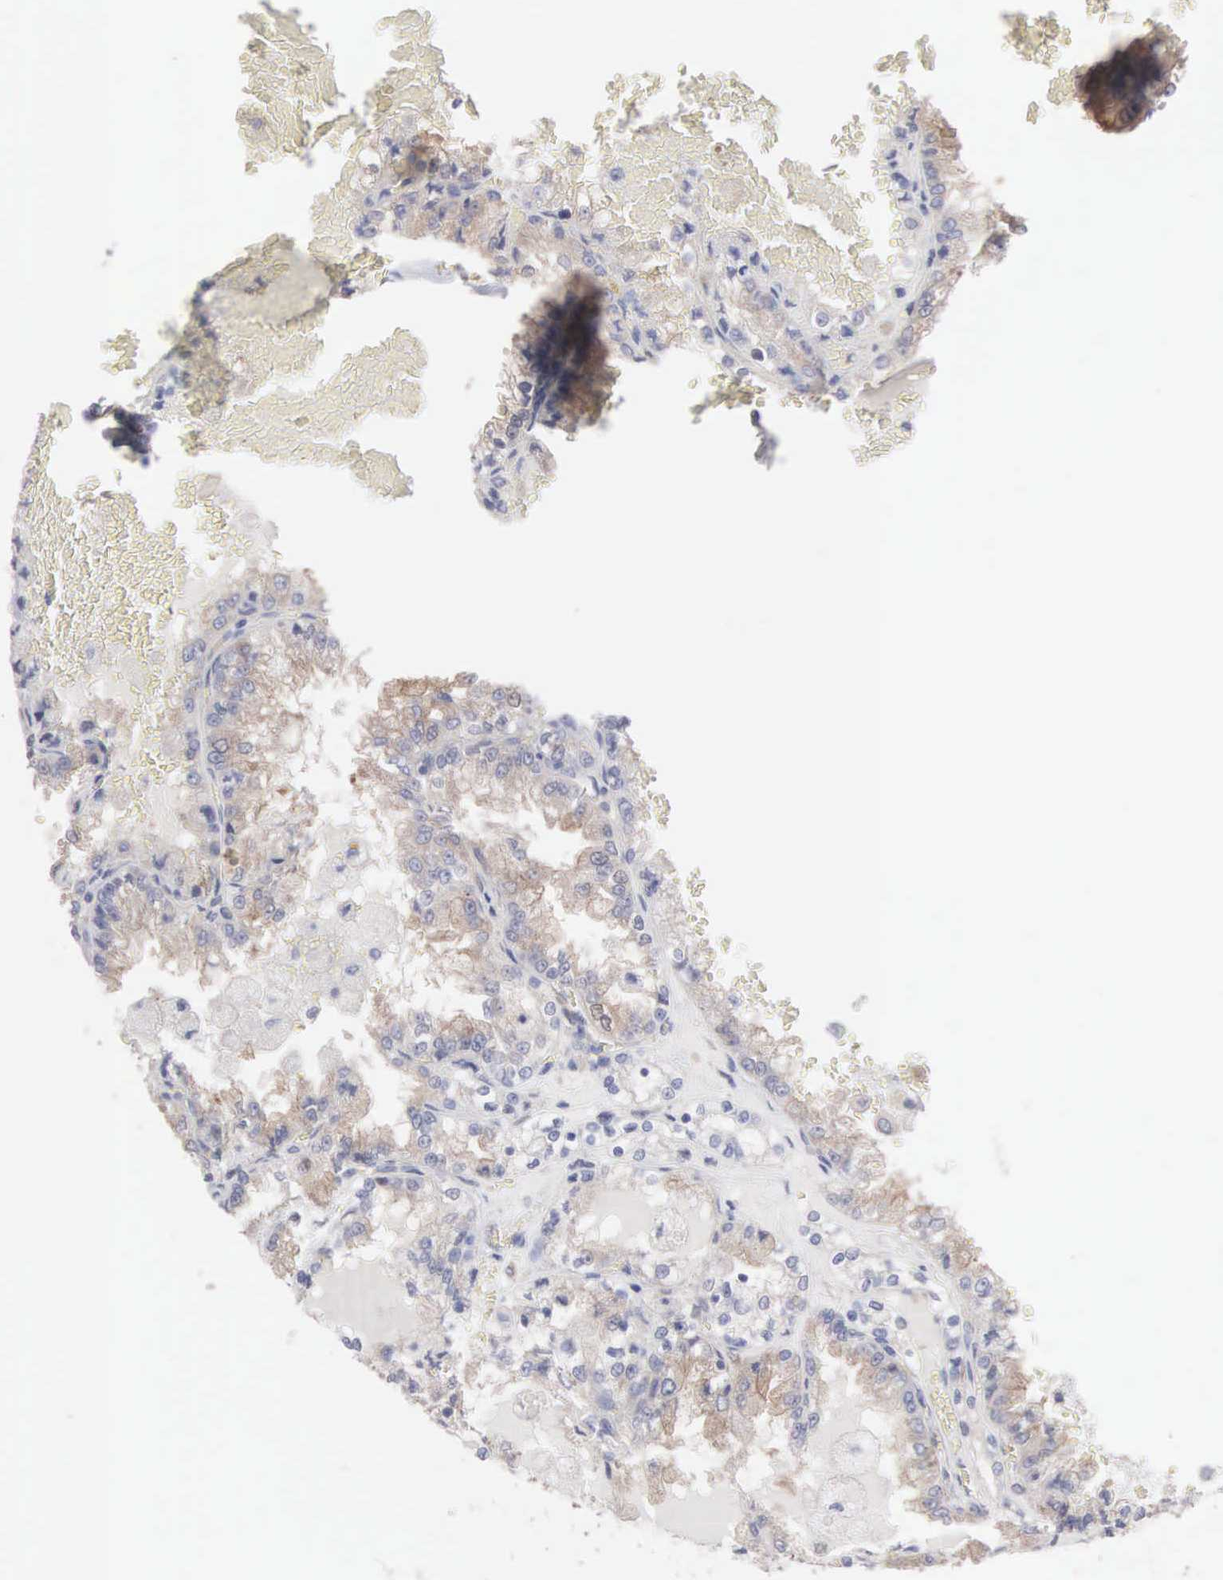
{"staining": {"intensity": "weak", "quantity": "25%-75%", "location": "cytoplasmic/membranous"}, "tissue": "renal cancer", "cell_type": "Tumor cells", "image_type": "cancer", "snomed": [{"axis": "morphology", "description": "Adenocarcinoma, NOS"}, {"axis": "topography", "description": "Kidney"}], "caption": "The micrograph reveals immunohistochemical staining of renal cancer. There is weak cytoplasmic/membranous positivity is present in approximately 25%-75% of tumor cells. (brown staining indicates protein expression, while blue staining denotes nuclei).", "gene": "MTHFD1", "patient": {"sex": "female", "age": 56}}